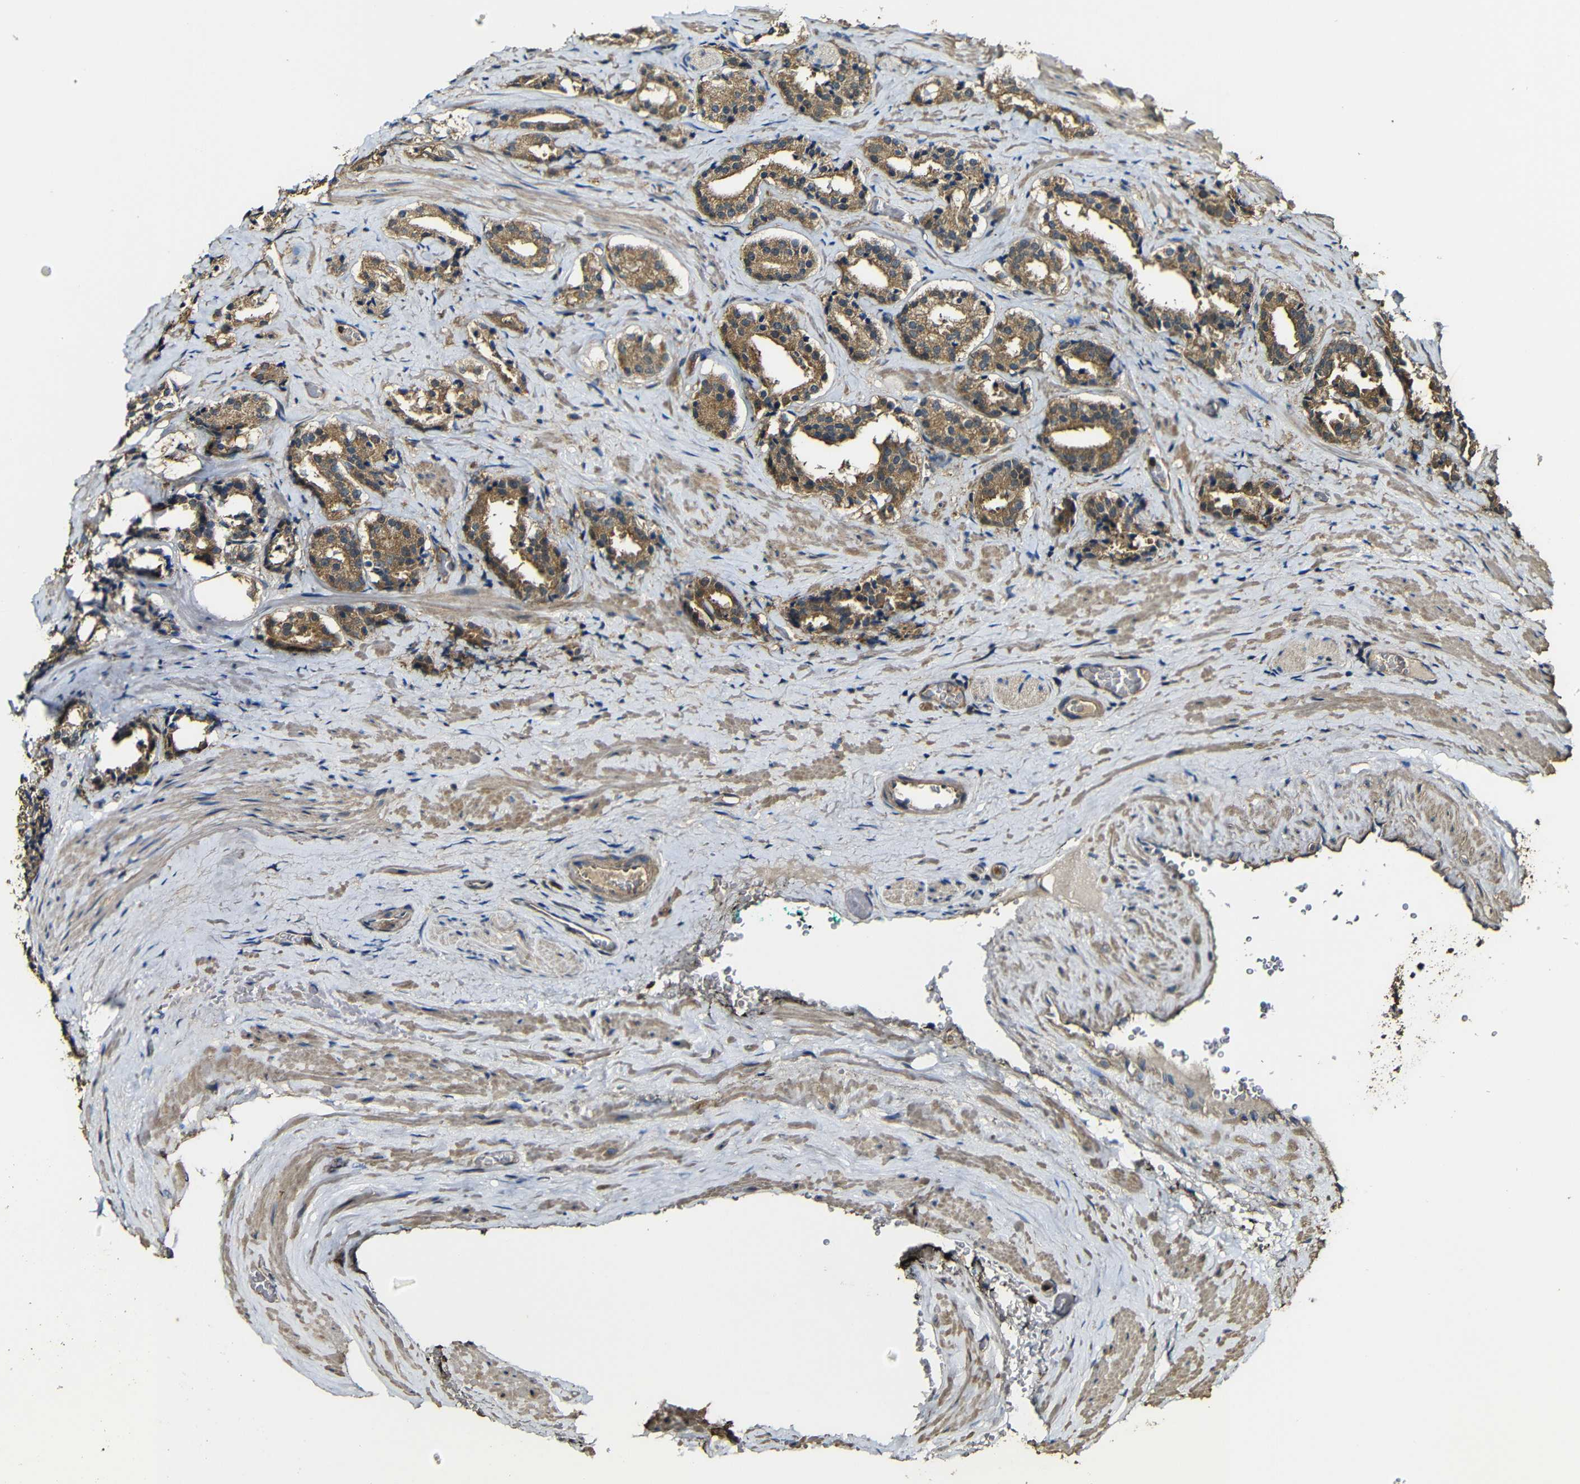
{"staining": {"intensity": "moderate", "quantity": ">75%", "location": "cytoplasmic/membranous"}, "tissue": "prostate cancer", "cell_type": "Tumor cells", "image_type": "cancer", "snomed": [{"axis": "morphology", "description": "Adenocarcinoma, High grade"}, {"axis": "topography", "description": "Prostate"}], "caption": "Human prostate cancer stained with a protein marker reveals moderate staining in tumor cells.", "gene": "CASP8", "patient": {"sex": "male", "age": 60}}